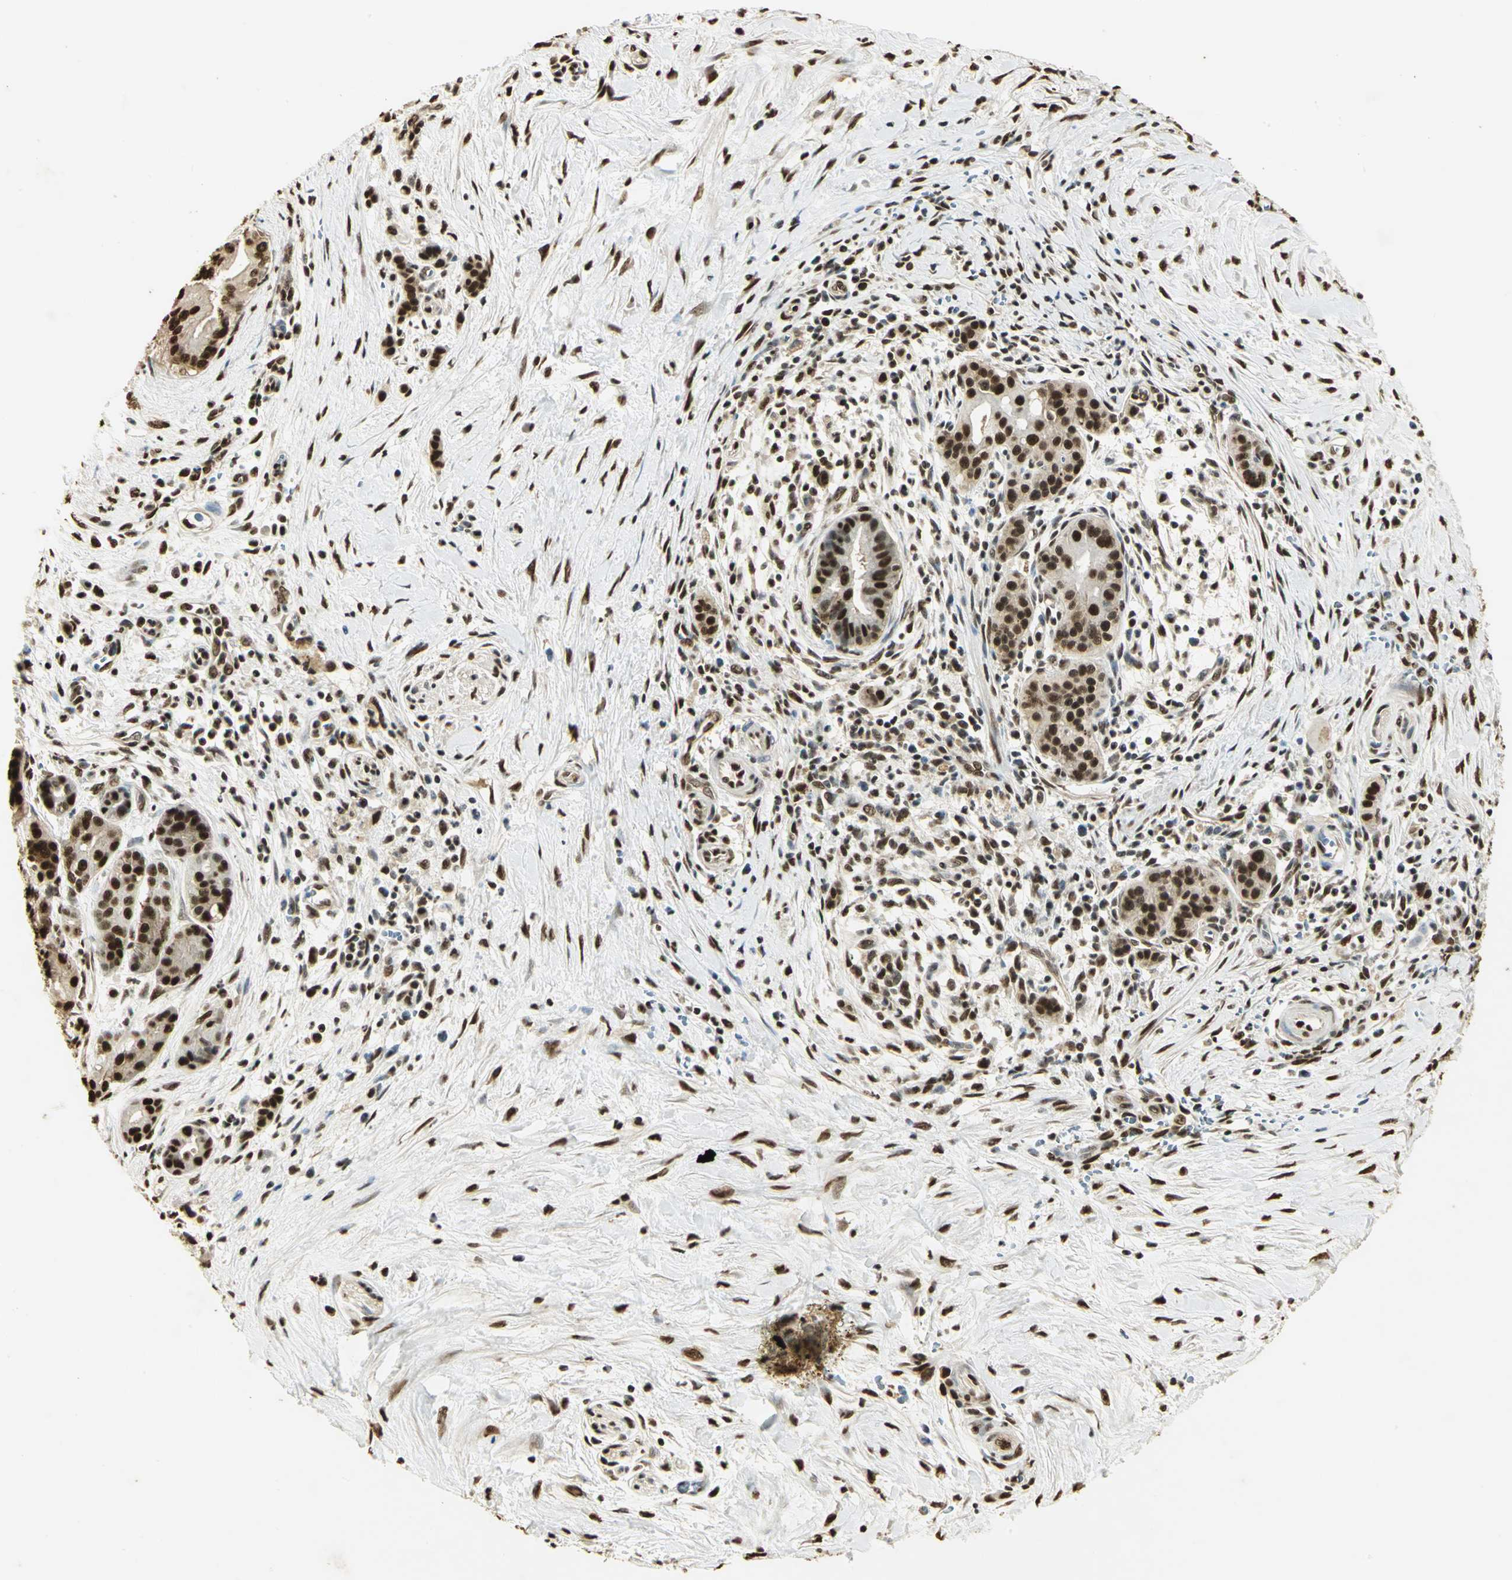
{"staining": {"intensity": "strong", "quantity": ">75%", "location": "nuclear"}, "tissue": "pancreatic cancer", "cell_type": "Tumor cells", "image_type": "cancer", "snomed": [{"axis": "morphology", "description": "Adenocarcinoma, NOS"}, {"axis": "topography", "description": "Pancreas"}], "caption": "A brown stain shows strong nuclear expression of a protein in pancreatic cancer tumor cells. The protein of interest is stained brown, and the nuclei are stained in blue (DAB IHC with brightfield microscopy, high magnification).", "gene": "SET", "patient": {"sex": "male", "age": 59}}